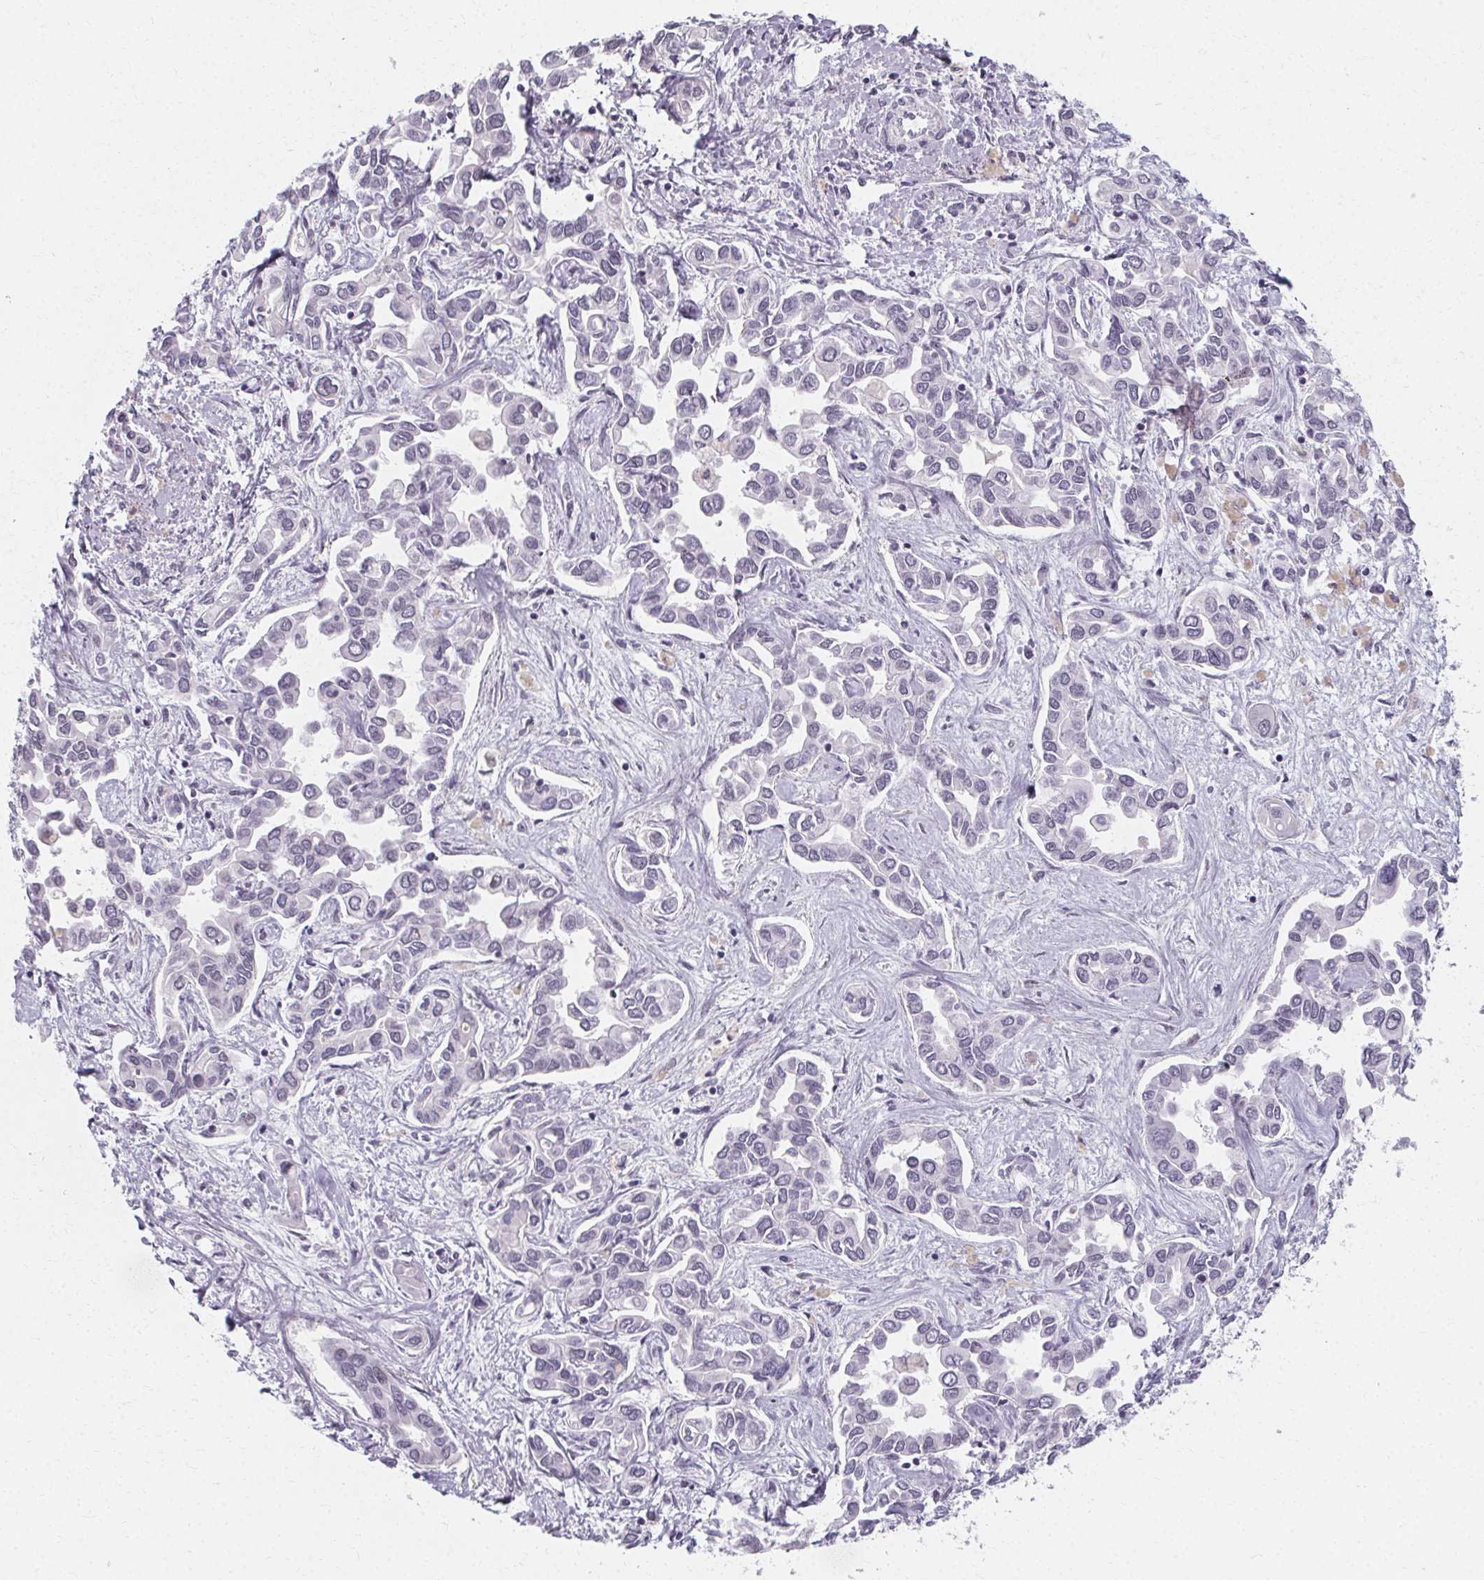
{"staining": {"intensity": "negative", "quantity": "none", "location": "none"}, "tissue": "liver cancer", "cell_type": "Tumor cells", "image_type": "cancer", "snomed": [{"axis": "morphology", "description": "Cholangiocarcinoma"}, {"axis": "topography", "description": "Liver"}], "caption": "Tumor cells show no significant positivity in liver cancer.", "gene": "SYNPR", "patient": {"sex": "female", "age": 64}}